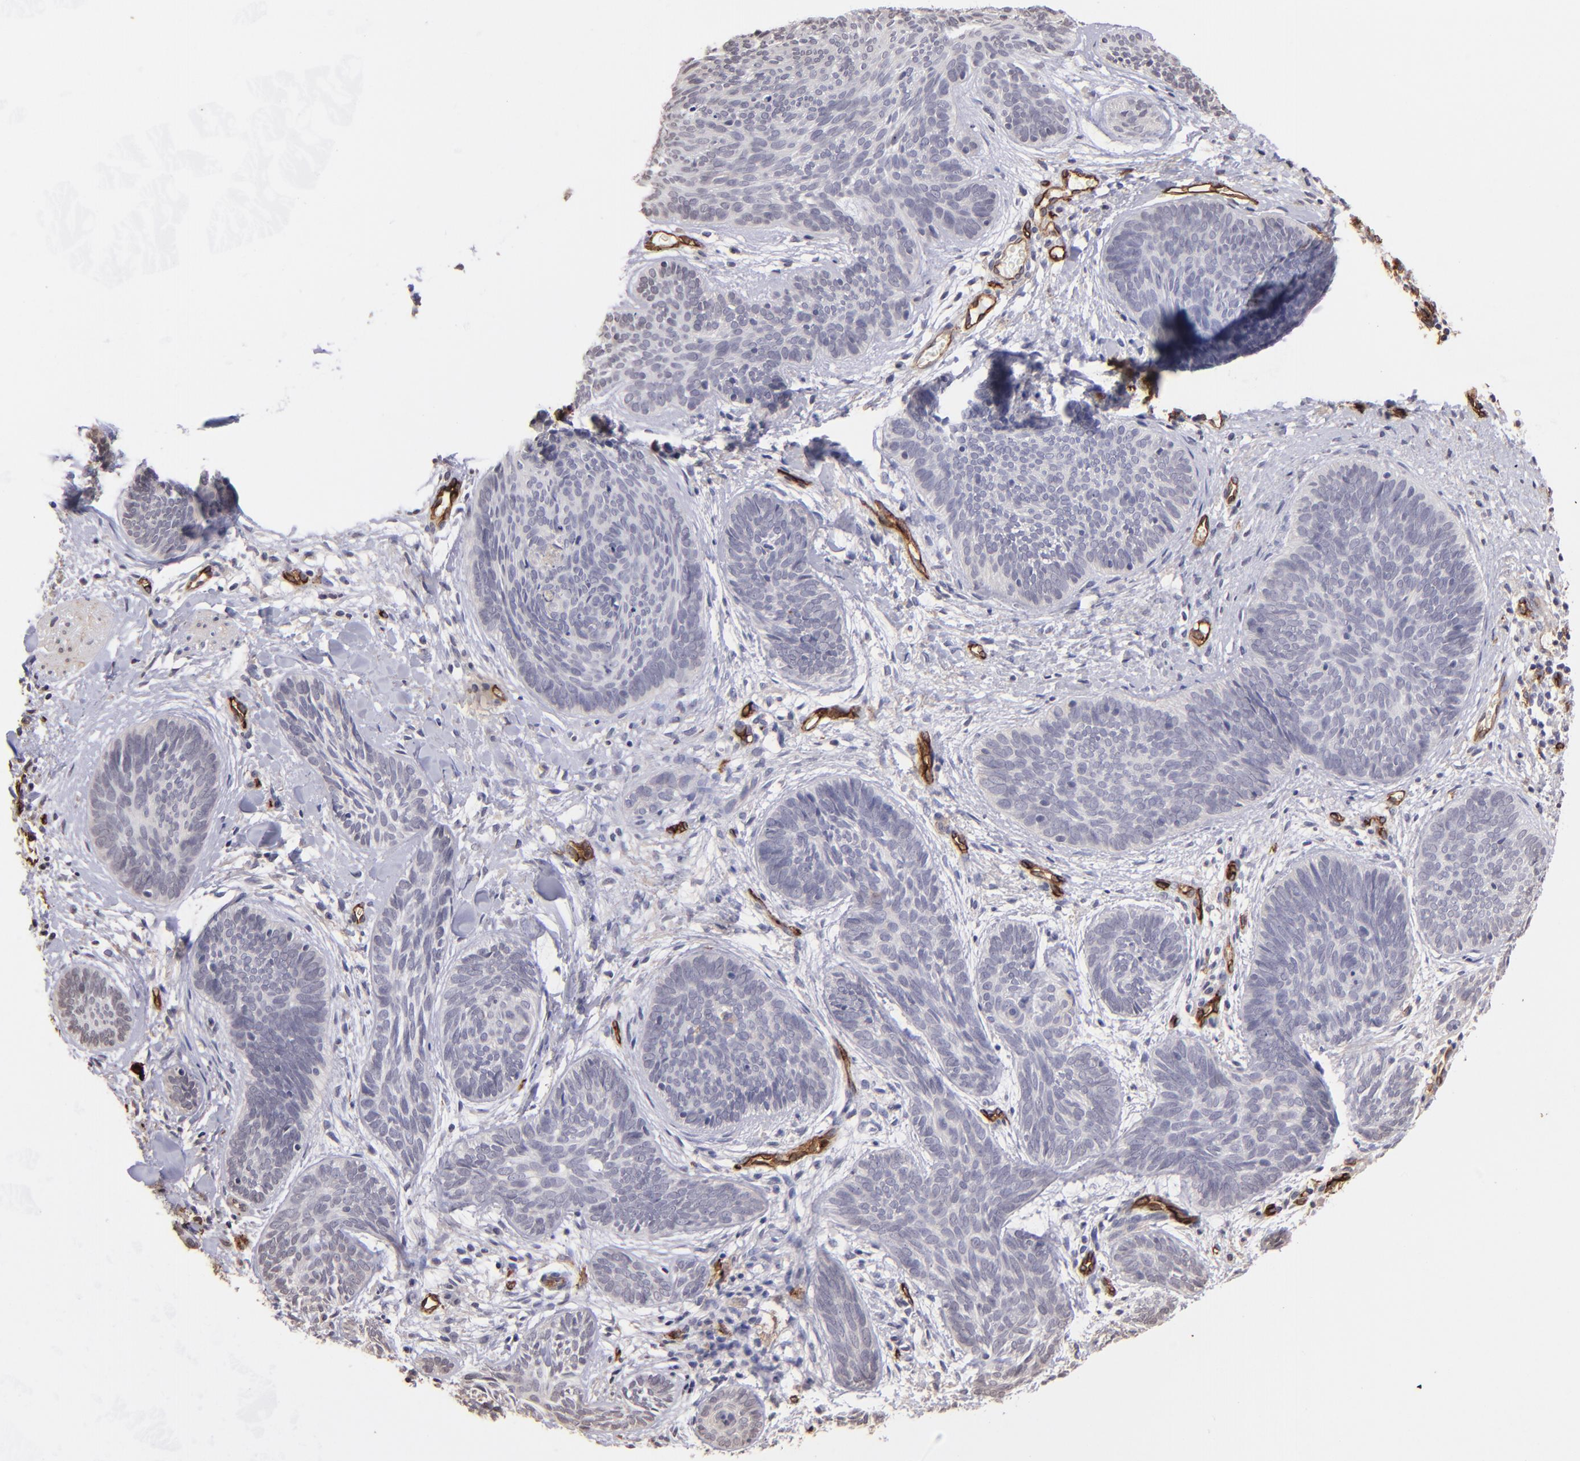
{"staining": {"intensity": "negative", "quantity": "none", "location": "none"}, "tissue": "skin cancer", "cell_type": "Tumor cells", "image_type": "cancer", "snomed": [{"axis": "morphology", "description": "Basal cell carcinoma"}, {"axis": "topography", "description": "Skin"}], "caption": "Photomicrograph shows no protein staining in tumor cells of basal cell carcinoma (skin) tissue.", "gene": "DYSF", "patient": {"sex": "female", "age": 81}}